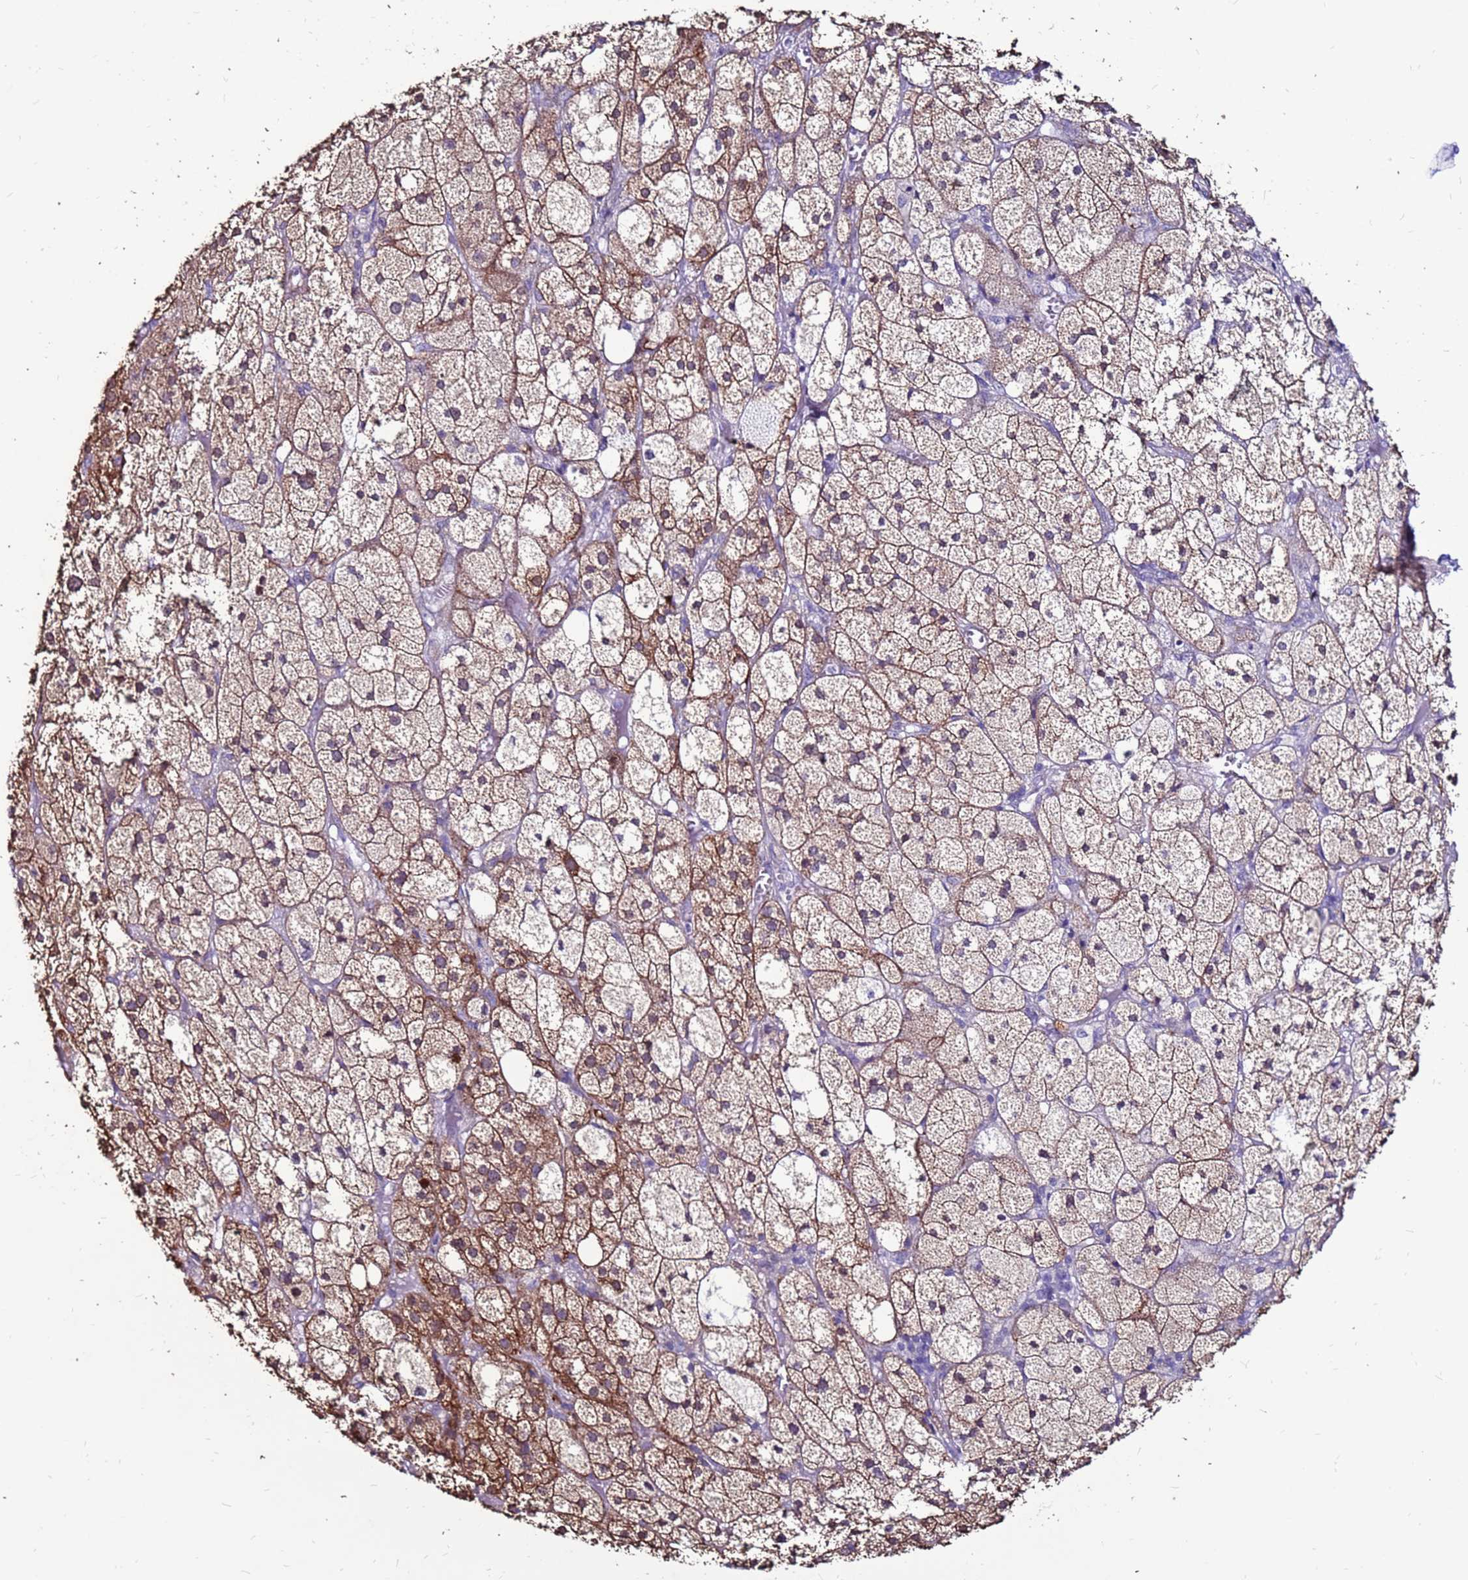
{"staining": {"intensity": "moderate", "quantity": "25%-75%", "location": "cytoplasmic/membranous"}, "tissue": "adrenal gland", "cell_type": "Glandular cells", "image_type": "normal", "snomed": [{"axis": "morphology", "description": "Normal tissue, NOS"}, {"axis": "topography", "description": "Adrenal gland"}], "caption": "The histopathology image exhibits immunohistochemical staining of unremarkable adrenal gland. There is moderate cytoplasmic/membranous staining is appreciated in about 25%-75% of glandular cells.", "gene": "SLC44A3", "patient": {"sex": "female", "age": 61}}